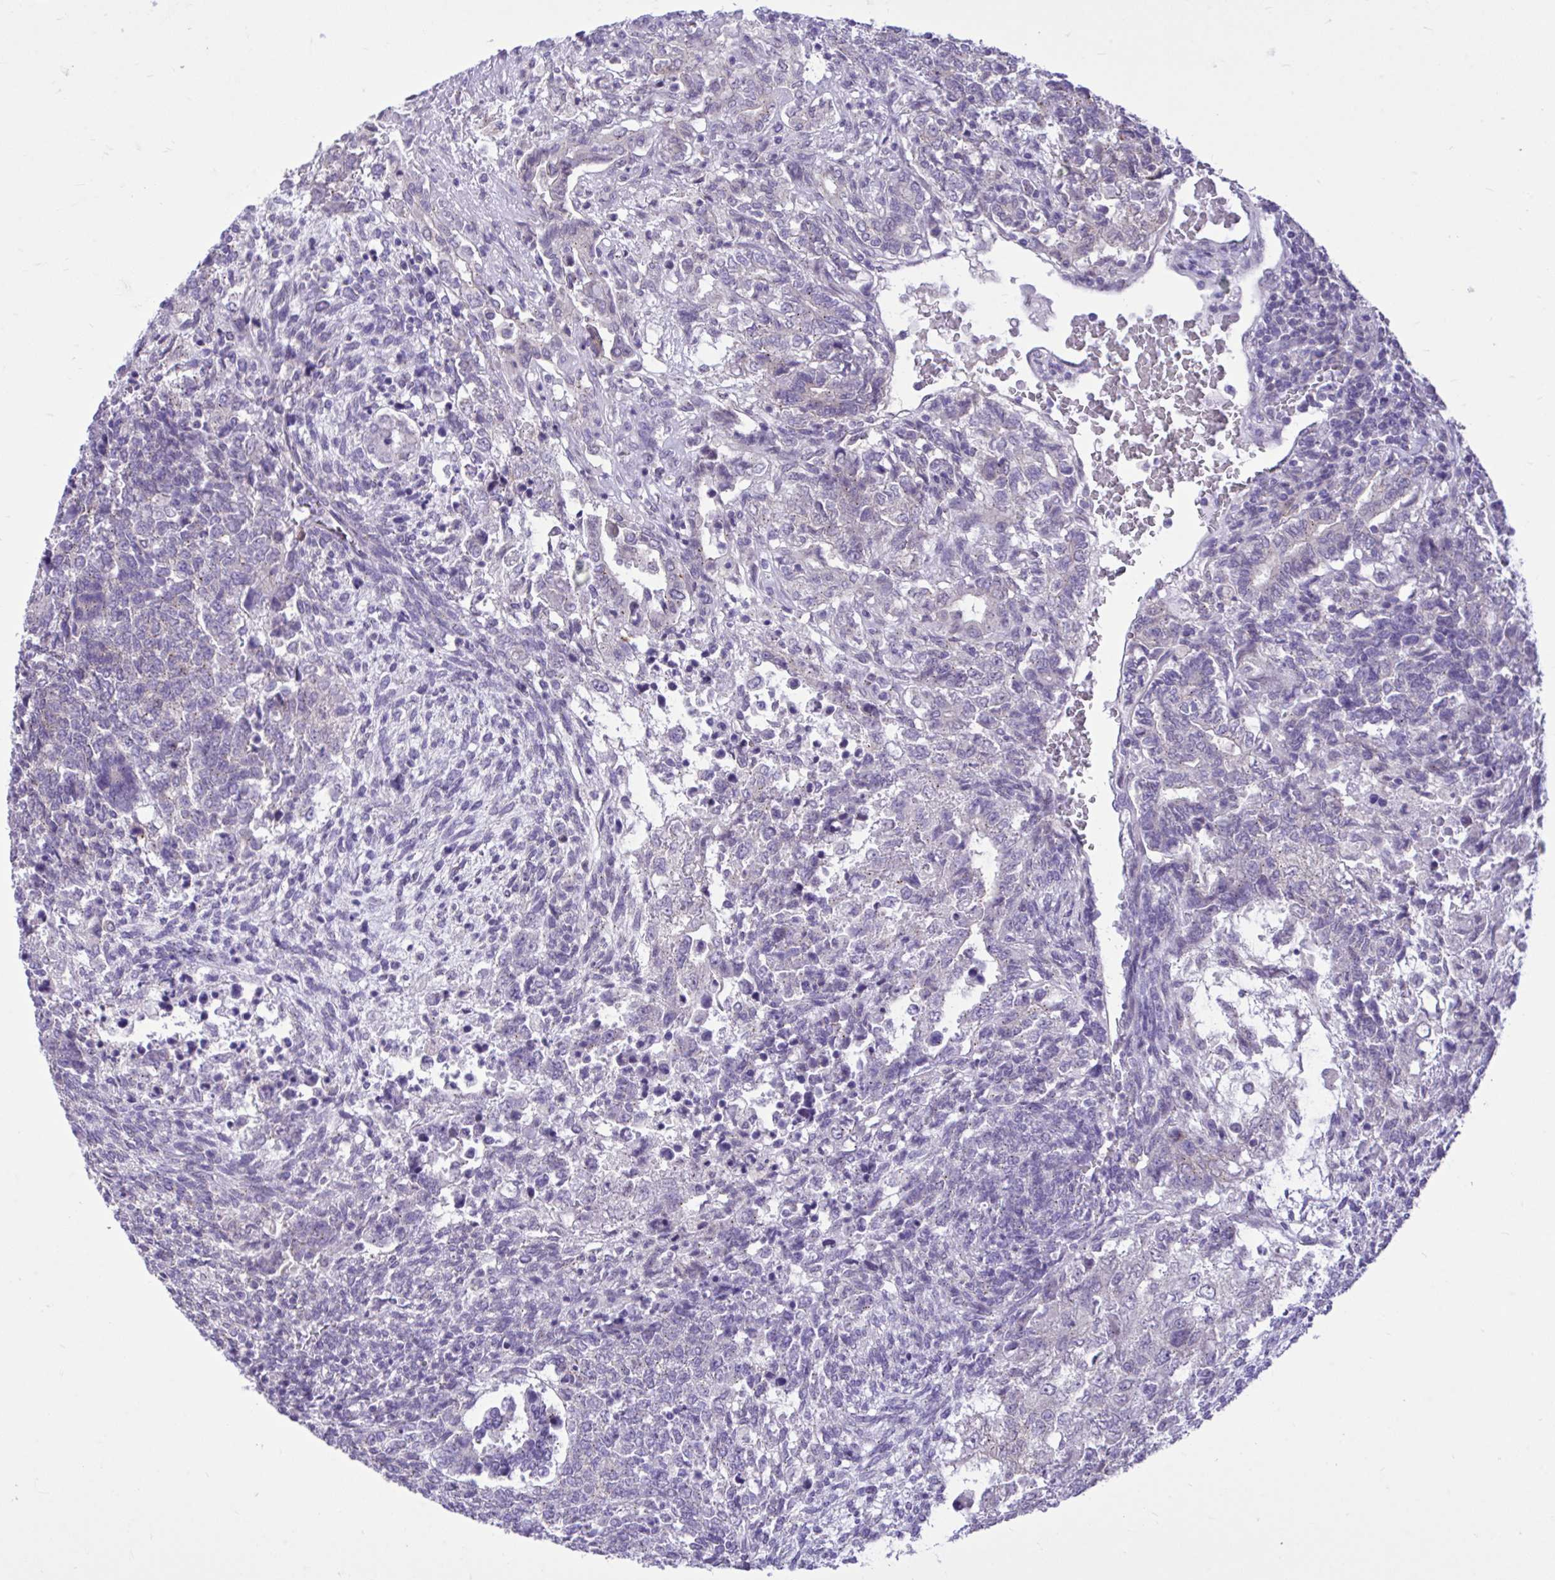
{"staining": {"intensity": "negative", "quantity": "none", "location": "none"}, "tissue": "testis cancer", "cell_type": "Tumor cells", "image_type": "cancer", "snomed": [{"axis": "morphology", "description": "Carcinoma, Embryonal, NOS"}, {"axis": "topography", "description": "Testis"}], "caption": "Immunohistochemistry (IHC) photomicrograph of human testis cancer (embryonal carcinoma) stained for a protein (brown), which displays no expression in tumor cells.", "gene": "CEACAM18", "patient": {"sex": "male", "age": 23}}